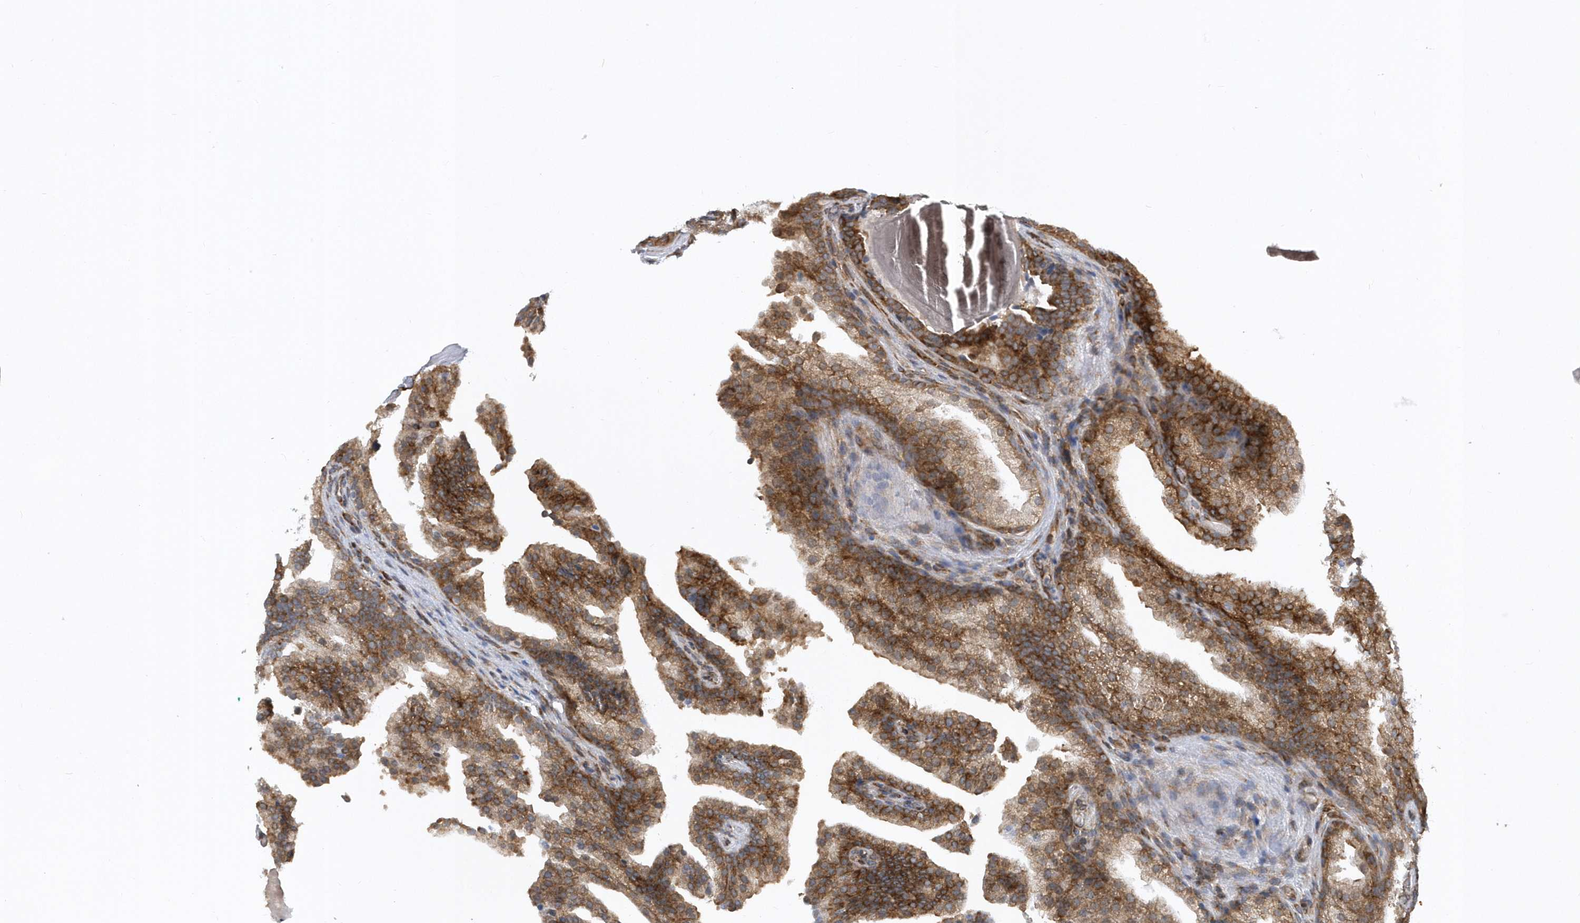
{"staining": {"intensity": "moderate", "quantity": ">75%", "location": "cytoplasmic/membranous"}, "tissue": "prostate cancer", "cell_type": "Tumor cells", "image_type": "cancer", "snomed": [{"axis": "morphology", "description": "Adenocarcinoma, High grade"}, {"axis": "topography", "description": "Prostate"}], "caption": "The immunohistochemical stain shows moderate cytoplasmic/membranous staining in tumor cells of prostate high-grade adenocarcinoma tissue.", "gene": "PHF1", "patient": {"sex": "male", "age": 62}}